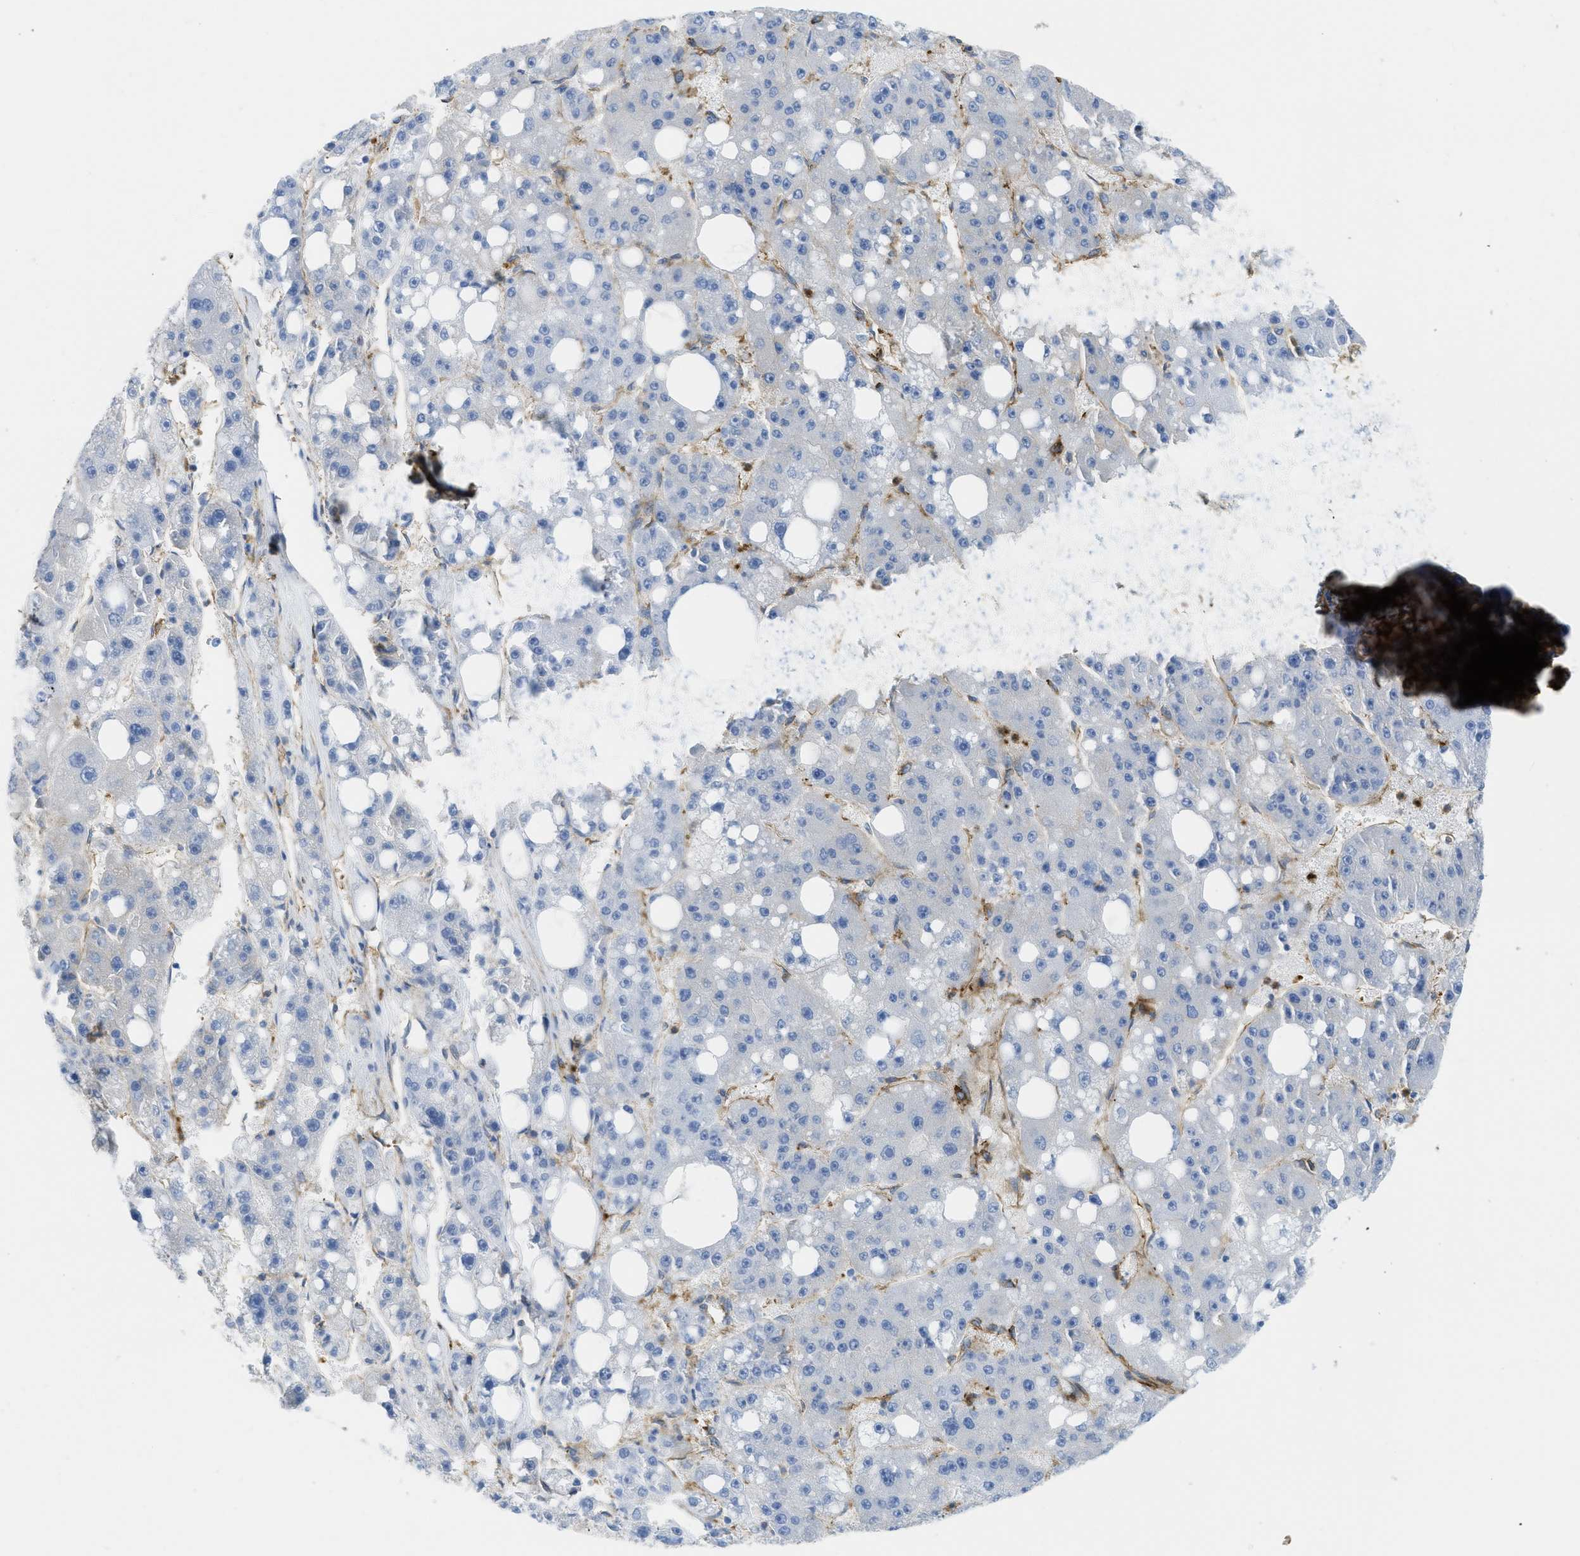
{"staining": {"intensity": "negative", "quantity": "none", "location": "none"}, "tissue": "liver cancer", "cell_type": "Tumor cells", "image_type": "cancer", "snomed": [{"axis": "morphology", "description": "Carcinoma, Hepatocellular, NOS"}, {"axis": "topography", "description": "Liver"}], "caption": "Immunohistochemistry (IHC) of human liver cancer demonstrates no positivity in tumor cells. (Immunohistochemistry, brightfield microscopy, high magnification).", "gene": "HIP1", "patient": {"sex": "female", "age": 61}}